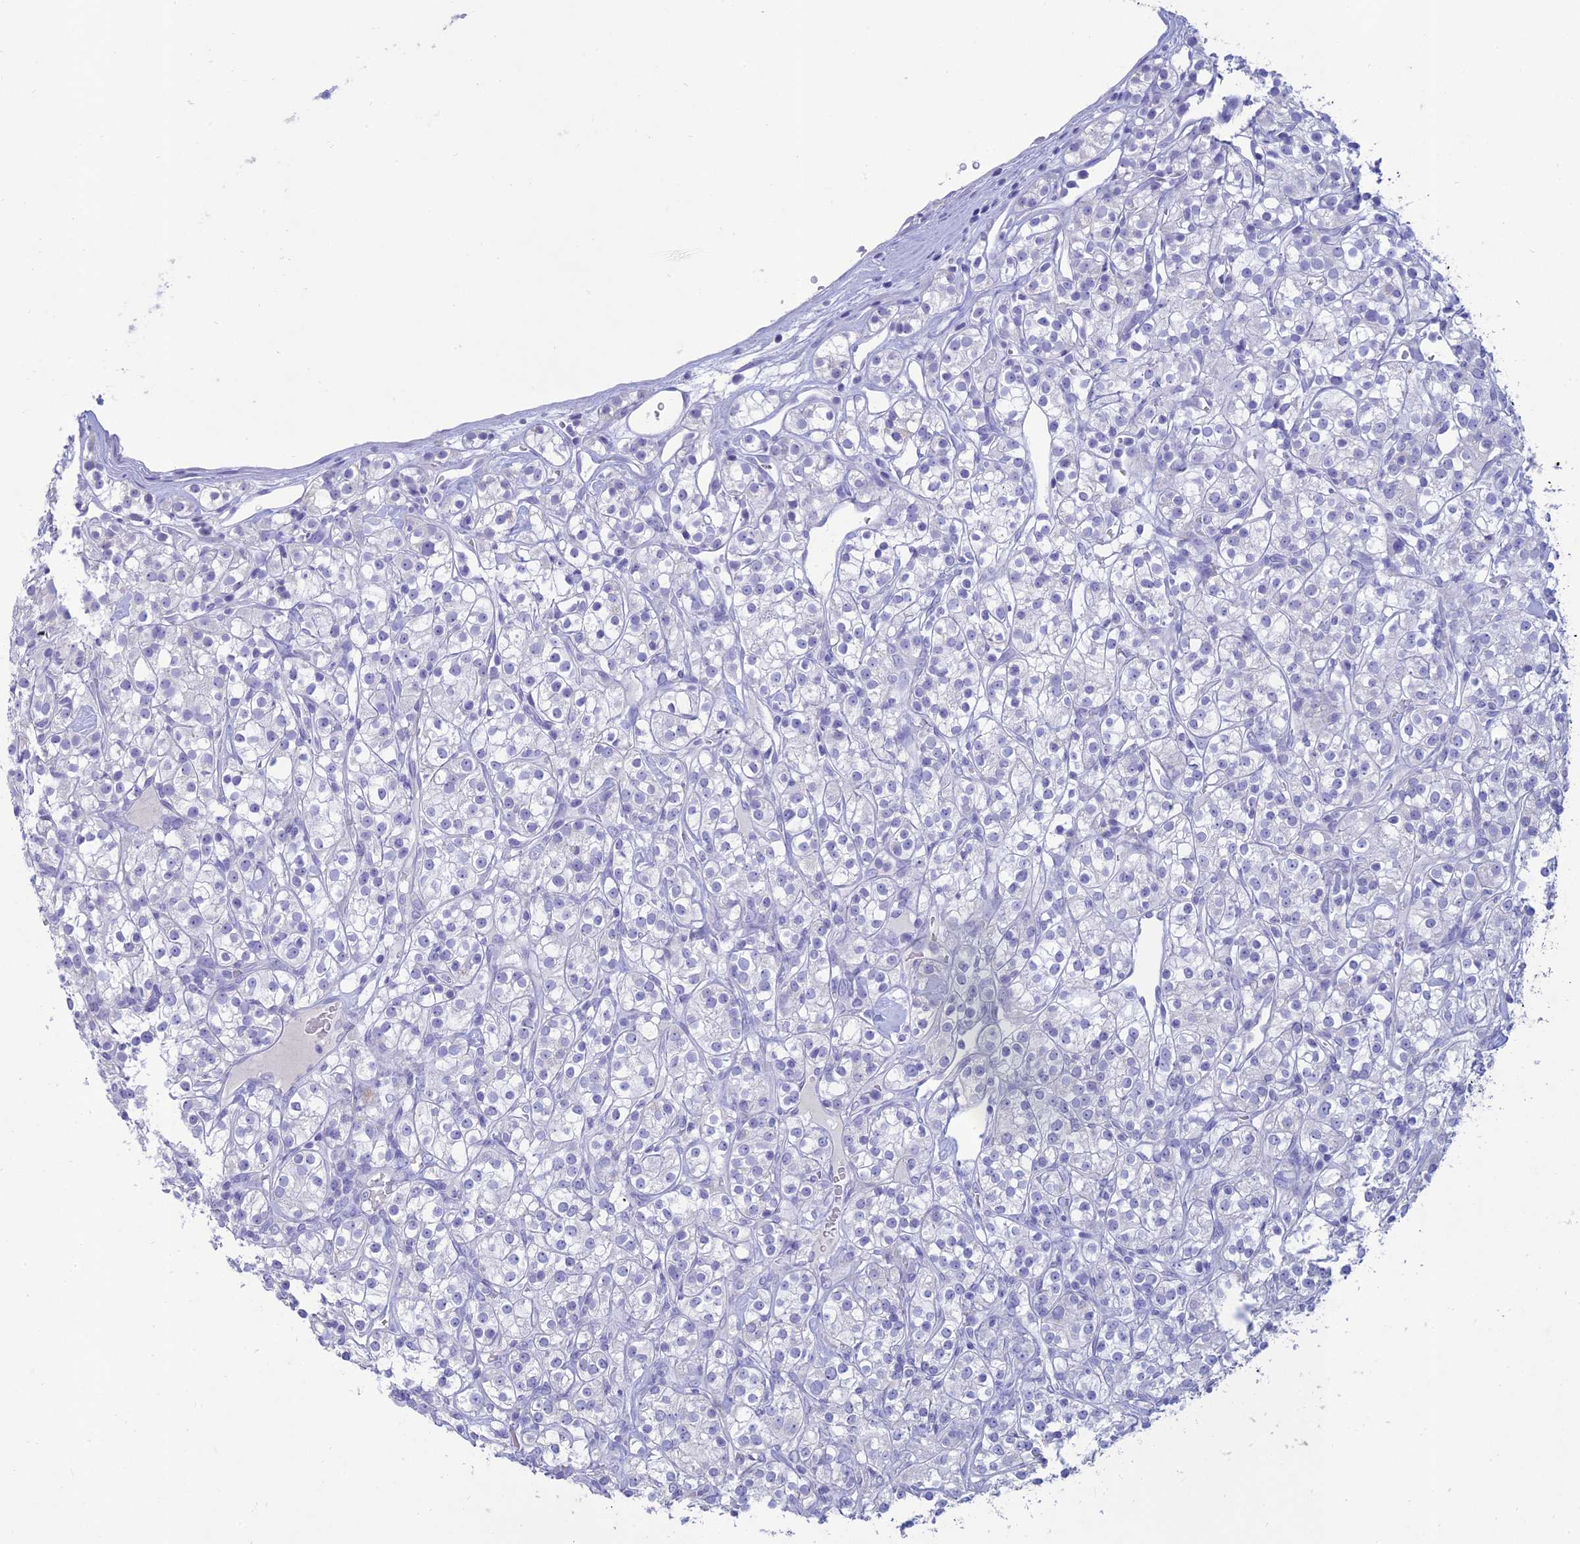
{"staining": {"intensity": "negative", "quantity": "none", "location": "none"}, "tissue": "renal cancer", "cell_type": "Tumor cells", "image_type": "cancer", "snomed": [{"axis": "morphology", "description": "Adenocarcinoma, NOS"}, {"axis": "topography", "description": "Kidney"}], "caption": "IHC of renal adenocarcinoma demonstrates no staining in tumor cells. (Brightfield microscopy of DAB (3,3'-diaminobenzidine) immunohistochemistry at high magnification).", "gene": "MAL2", "patient": {"sex": "male", "age": 77}}